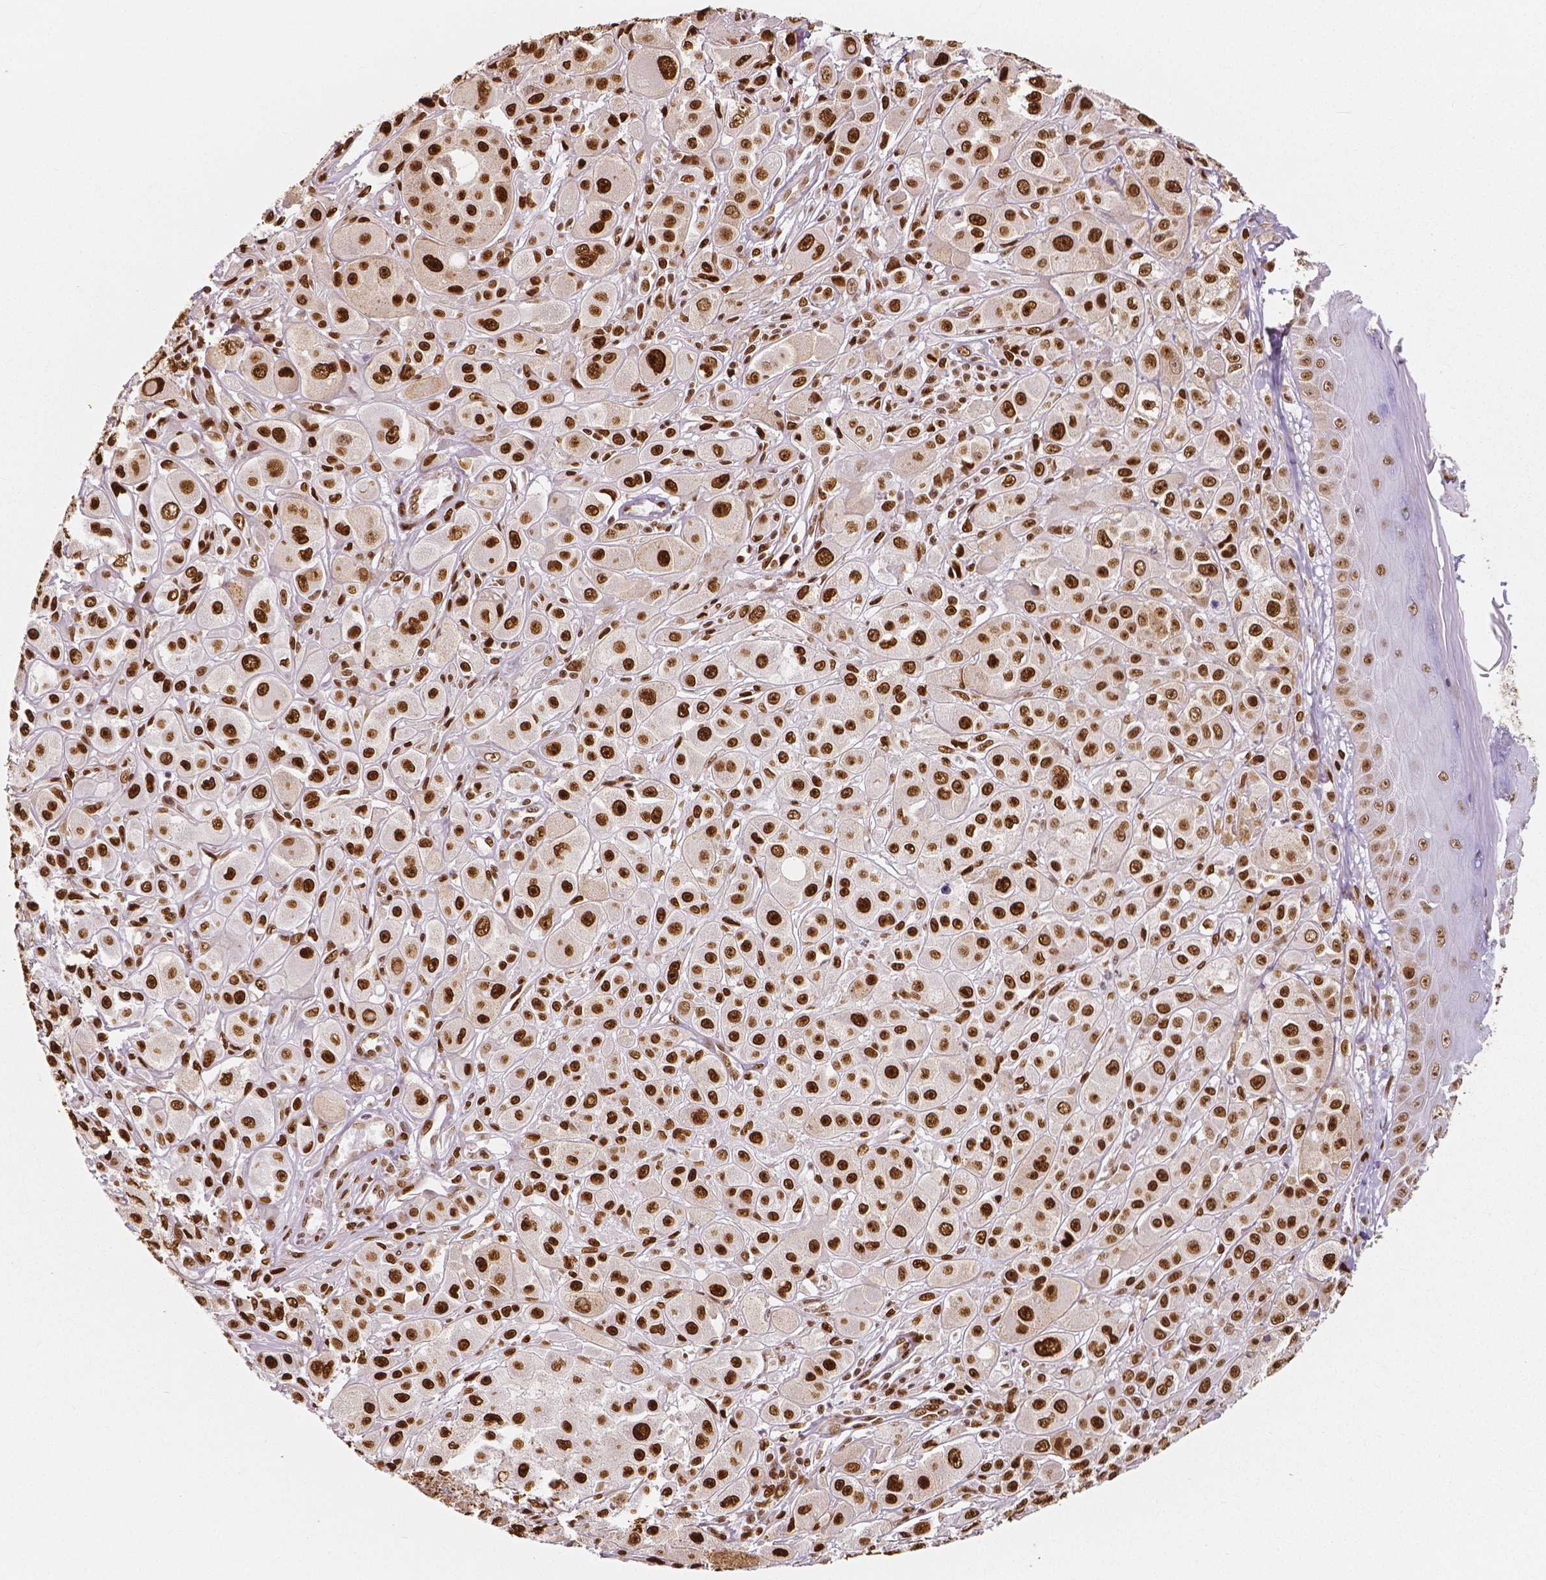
{"staining": {"intensity": "strong", "quantity": ">75%", "location": "nuclear"}, "tissue": "melanoma", "cell_type": "Tumor cells", "image_type": "cancer", "snomed": [{"axis": "morphology", "description": "Malignant melanoma, NOS"}, {"axis": "topography", "description": "Skin"}], "caption": "High-power microscopy captured an immunohistochemistry (IHC) photomicrograph of malignant melanoma, revealing strong nuclear staining in about >75% of tumor cells.", "gene": "NUCKS1", "patient": {"sex": "male", "age": 67}}